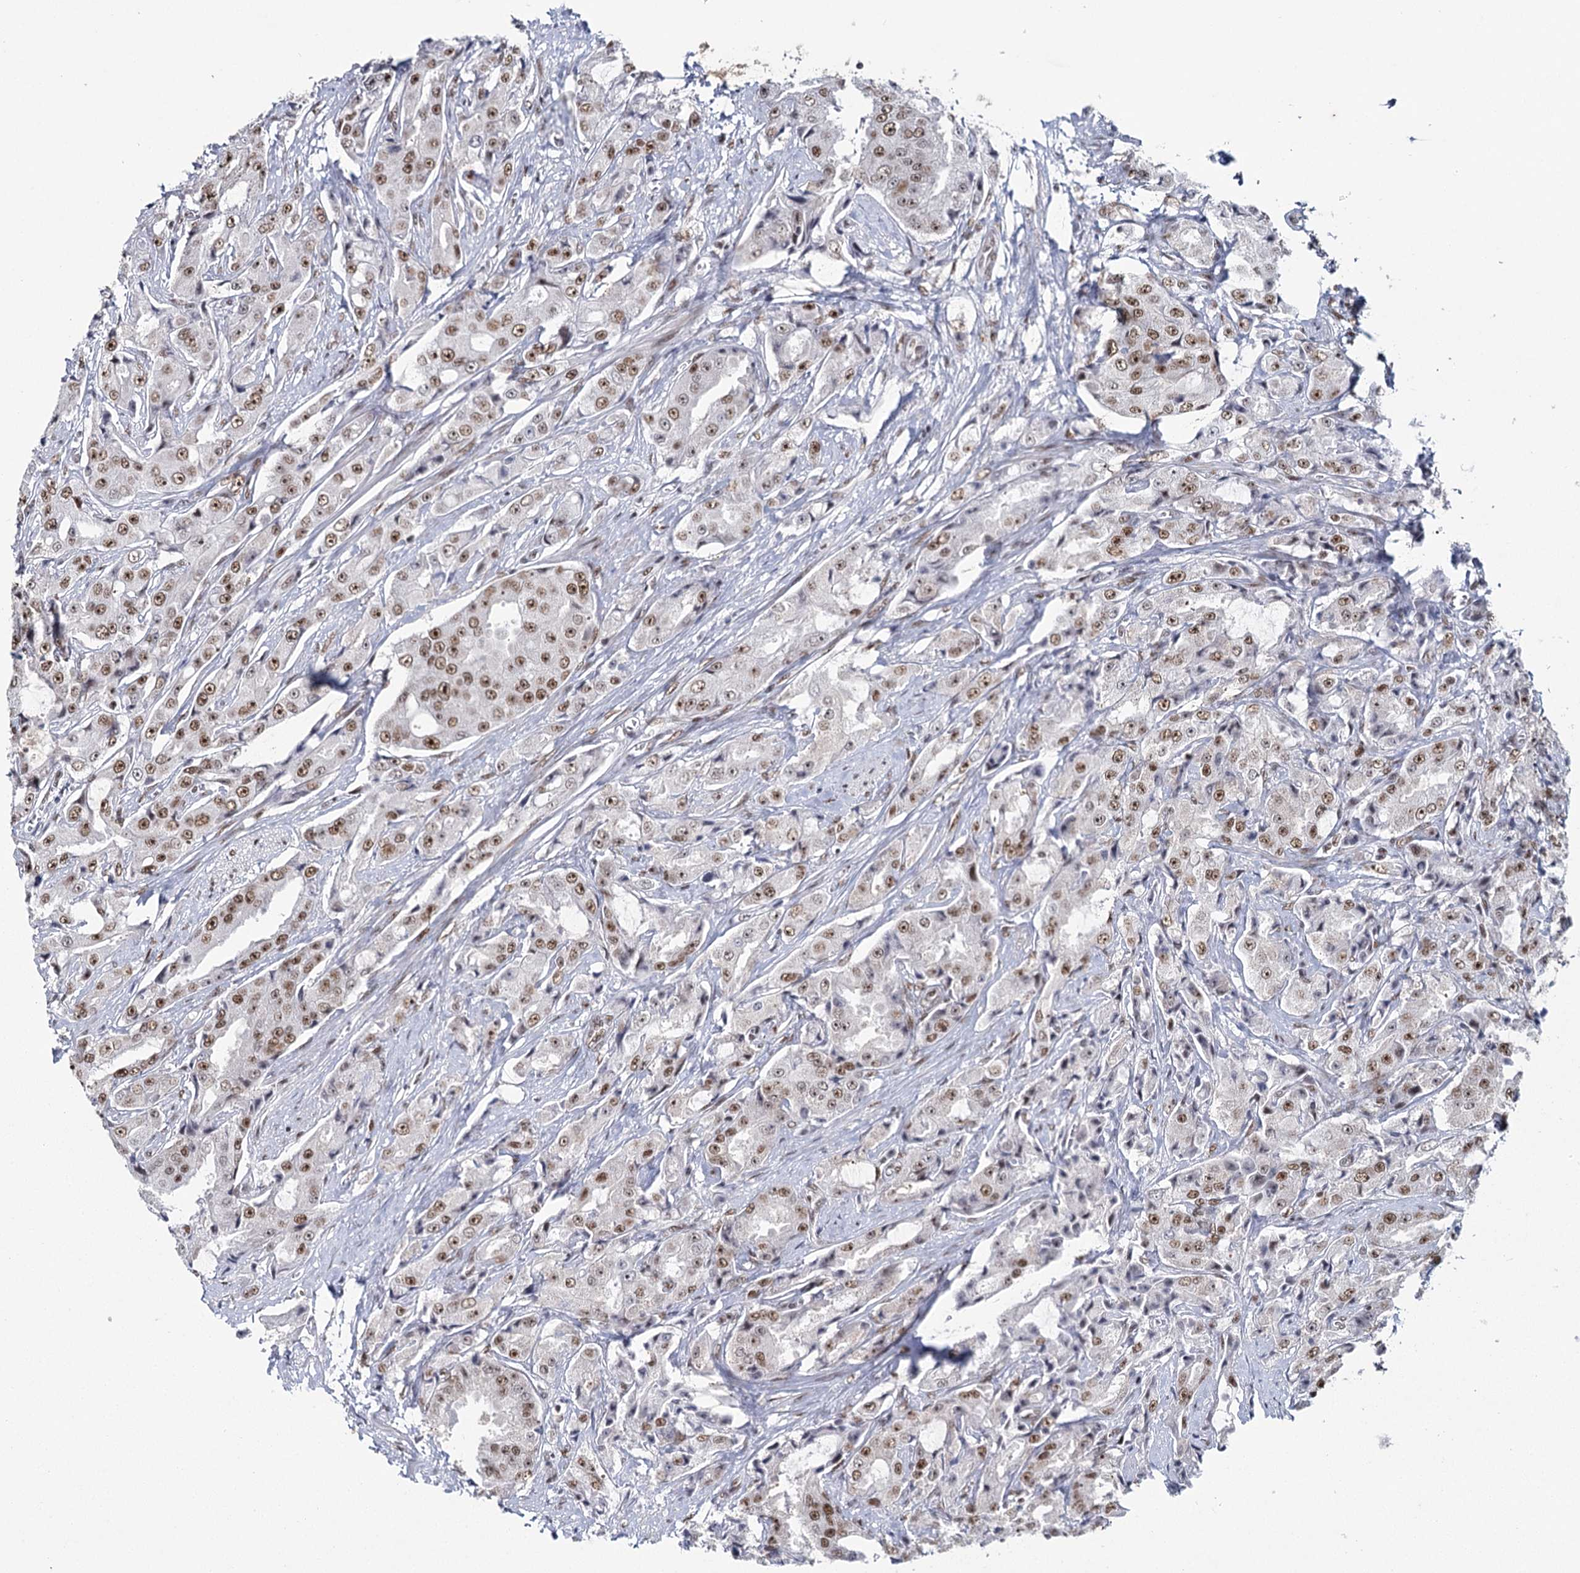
{"staining": {"intensity": "moderate", "quantity": ">75%", "location": "nuclear"}, "tissue": "prostate cancer", "cell_type": "Tumor cells", "image_type": "cancer", "snomed": [{"axis": "morphology", "description": "Adenocarcinoma, High grade"}, {"axis": "topography", "description": "Prostate"}], "caption": "The histopathology image shows a brown stain indicating the presence of a protein in the nuclear of tumor cells in prostate cancer (adenocarcinoma (high-grade)).", "gene": "SCAF8", "patient": {"sex": "male", "age": 73}}